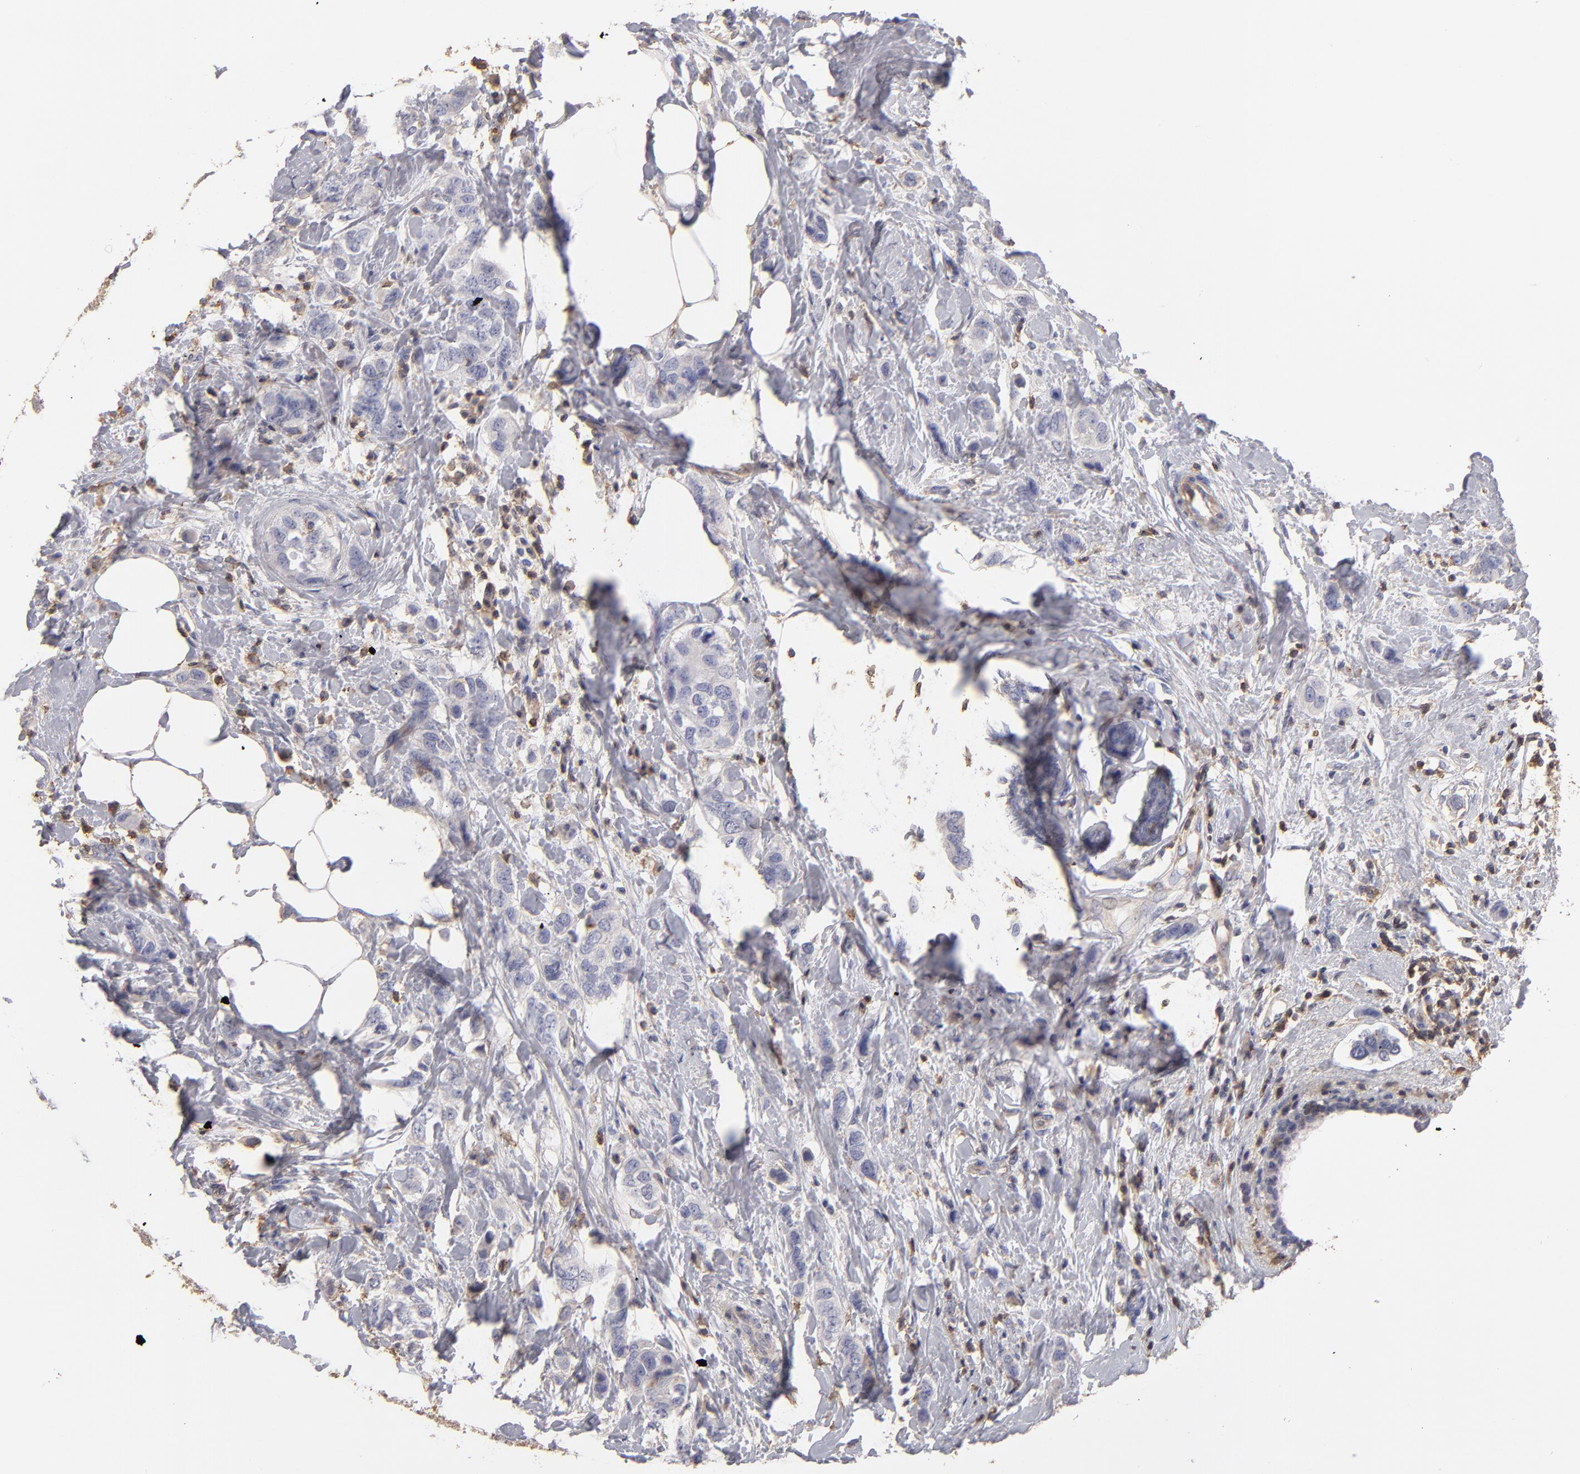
{"staining": {"intensity": "negative", "quantity": "none", "location": "none"}, "tissue": "breast cancer", "cell_type": "Tumor cells", "image_type": "cancer", "snomed": [{"axis": "morphology", "description": "Normal tissue, NOS"}, {"axis": "morphology", "description": "Duct carcinoma"}, {"axis": "topography", "description": "Breast"}], "caption": "This is an IHC image of human breast cancer (invasive ductal carcinoma). There is no expression in tumor cells.", "gene": "ABCB1", "patient": {"sex": "female", "age": 50}}